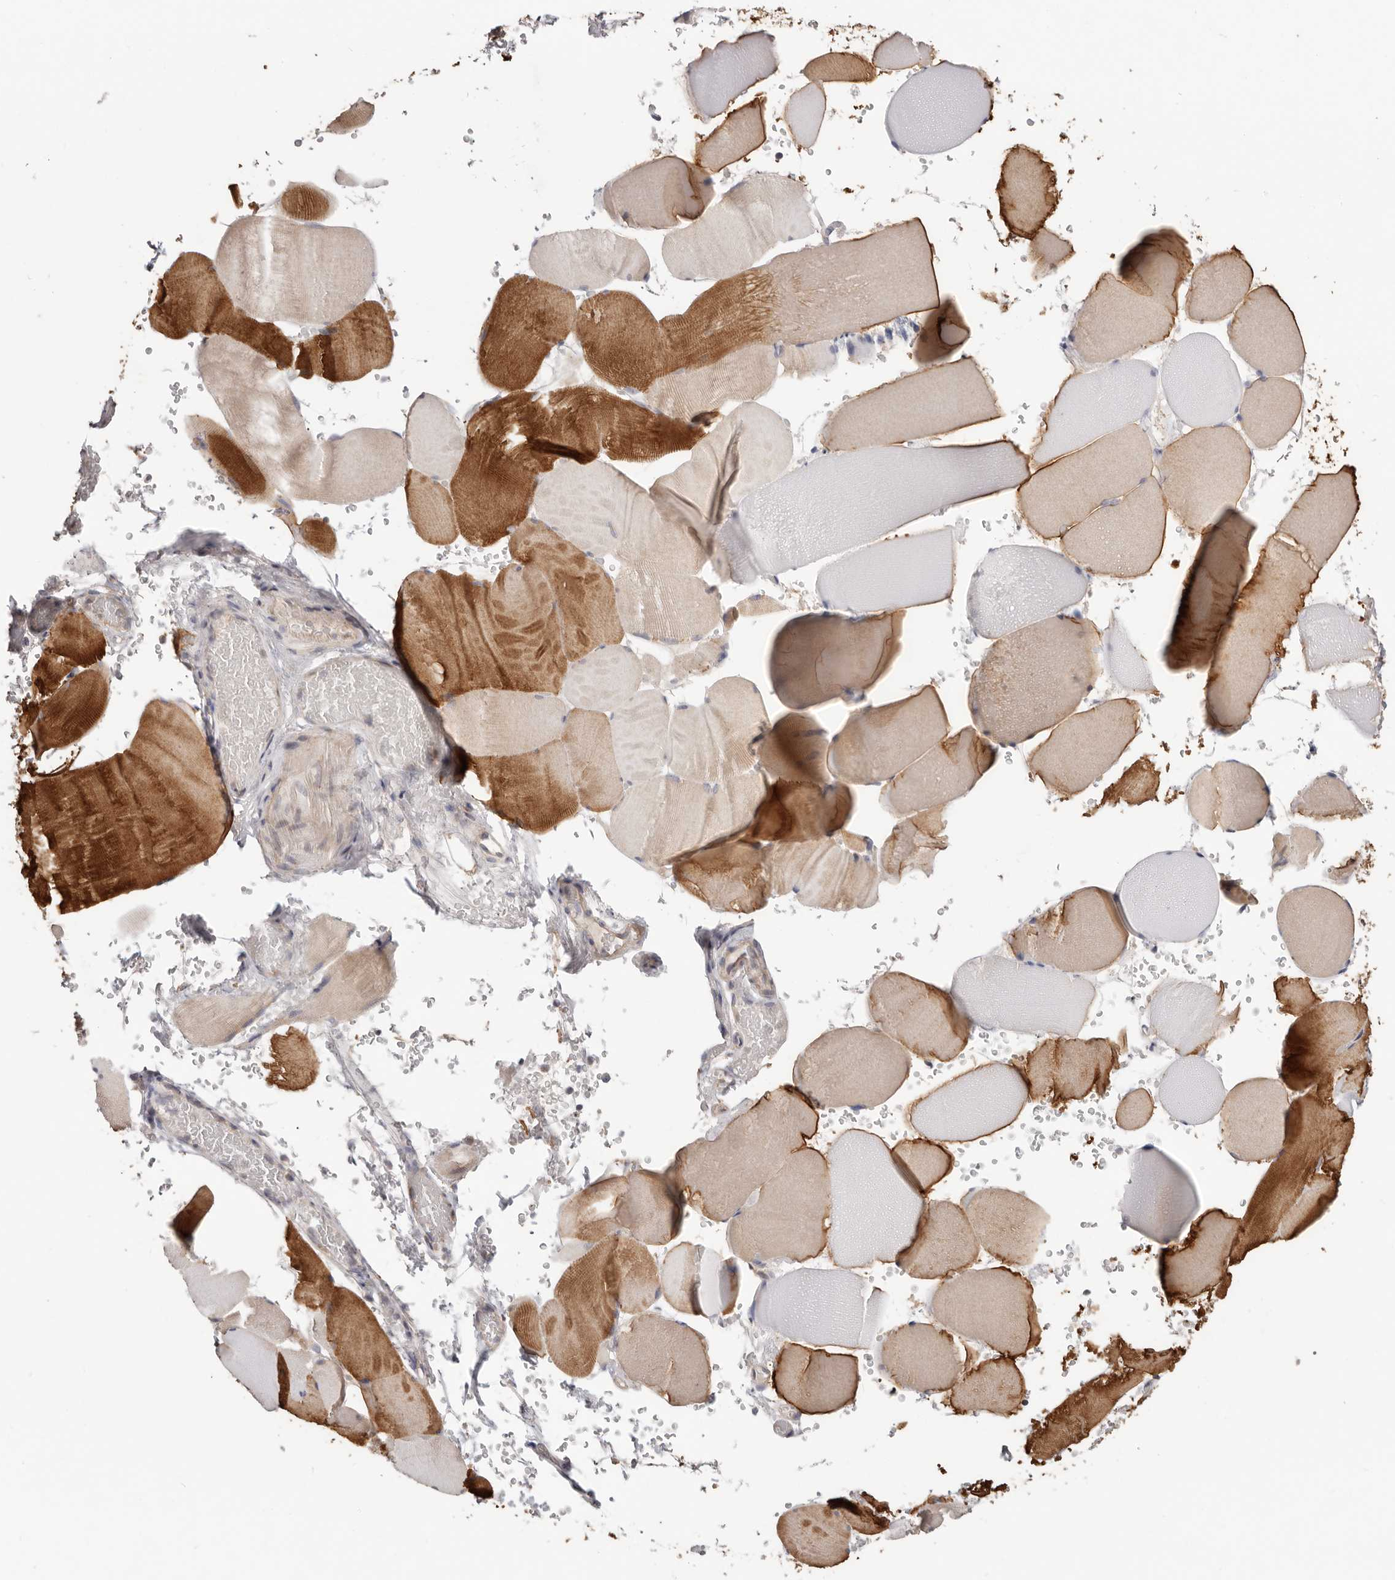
{"staining": {"intensity": "strong", "quantity": "<25%", "location": "cytoplasmic/membranous"}, "tissue": "skeletal muscle", "cell_type": "Myocytes", "image_type": "normal", "snomed": [{"axis": "morphology", "description": "Normal tissue, NOS"}, {"axis": "topography", "description": "Skeletal muscle"}], "caption": "Immunohistochemistry (IHC) photomicrograph of unremarkable human skeletal muscle stained for a protein (brown), which reveals medium levels of strong cytoplasmic/membranous staining in about <25% of myocytes.", "gene": "LRP6", "patient": {"sex": "male", "age": 62}}